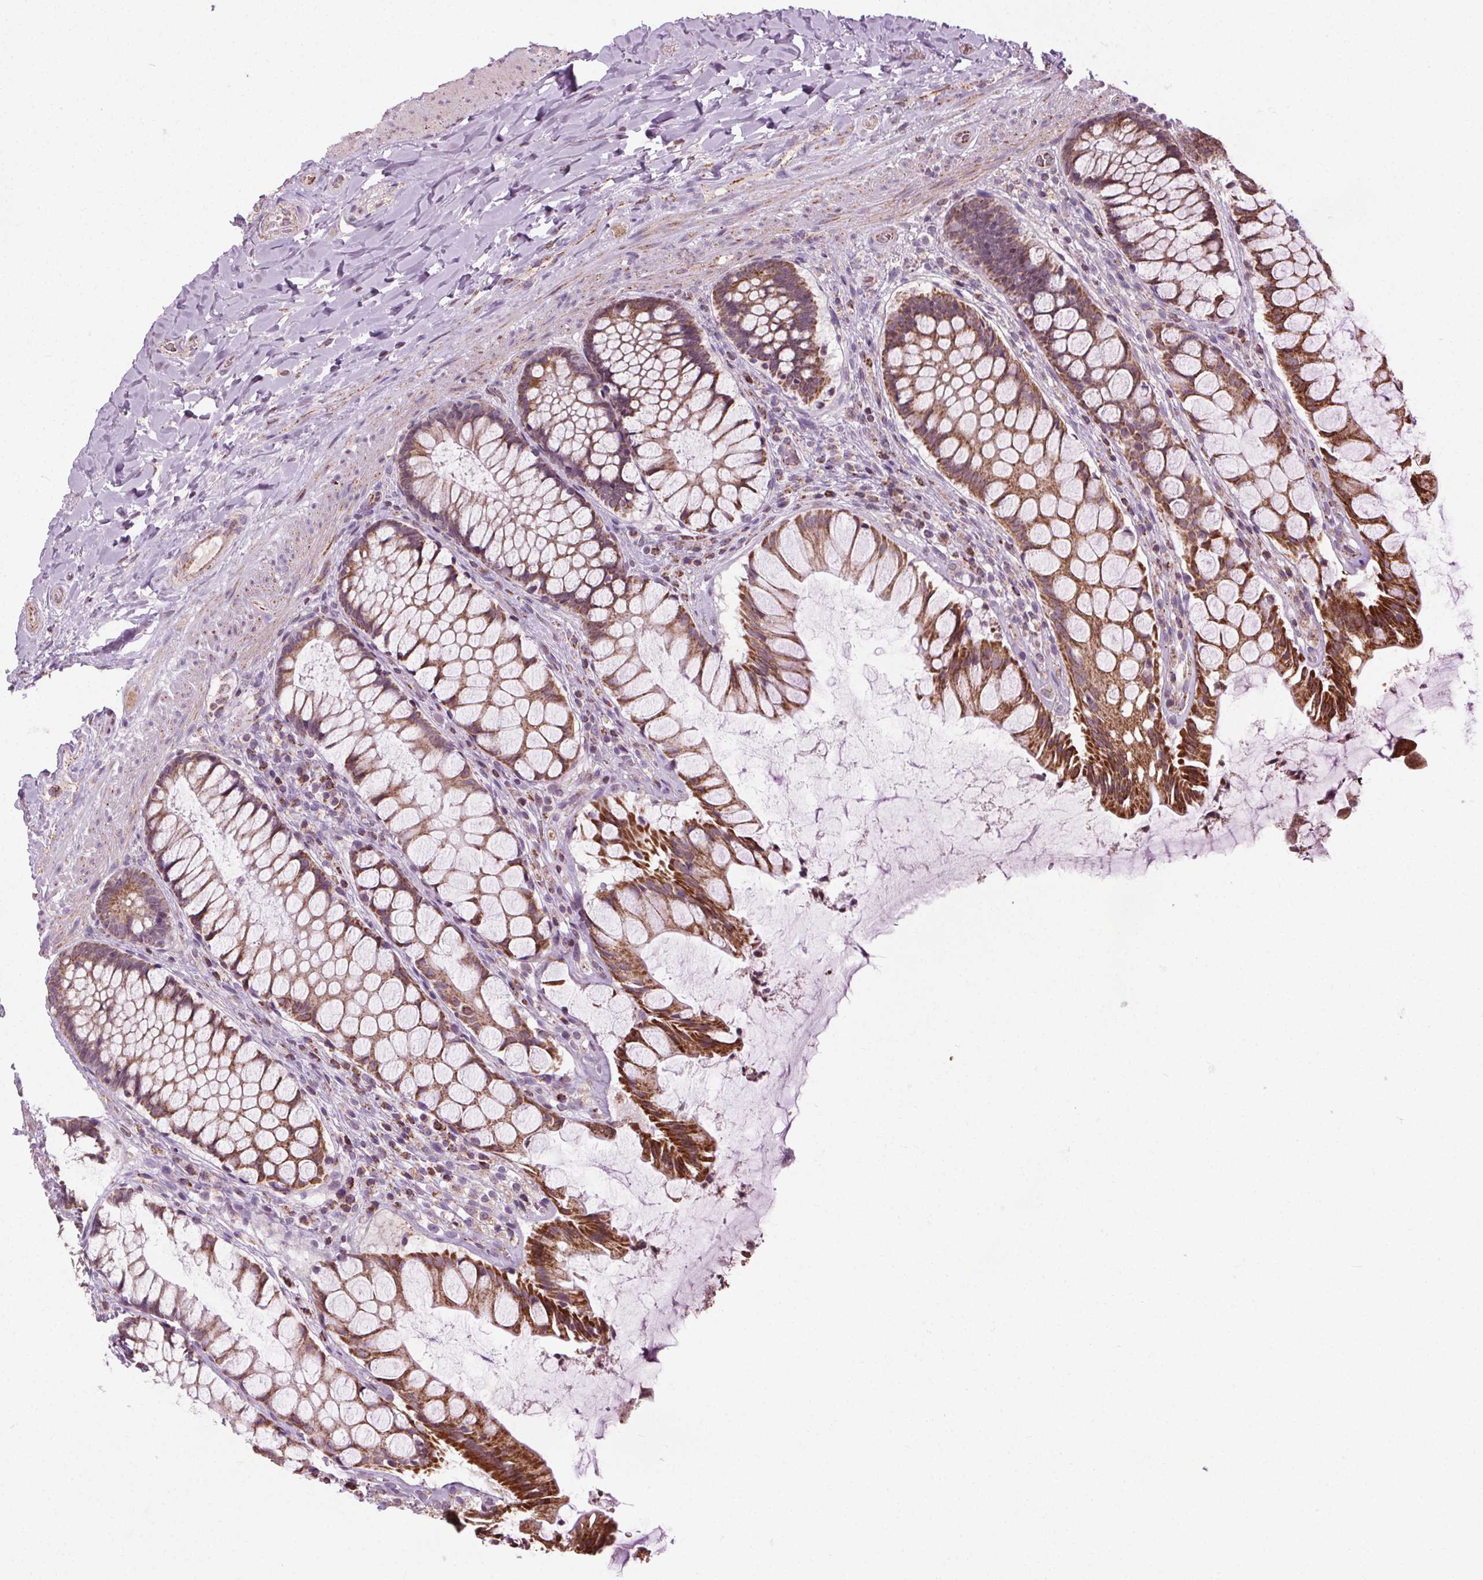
{"staining": {"intensity": "strong", "quantity": ">75%", "location": "cytoplasmic/membranous"}, "tissue": "rectum", "cell_type": "Glandular cells", "image_type": "normal", "snomed": [{"axis": "morphology", "description": "Normal tissue, NOS"}, {"axis": "topography", "description": "Rectum"}], "caption": "Immunohistochemistry (IHC) micrograph of benign human rectum stained for a protein (brown), which demonstrates high levels of strong cytoplasmic/membranous staining in approximately >75% of glandular cells.", "gene": "LFNG", "patient": {"sex": "female", "age": 58}}